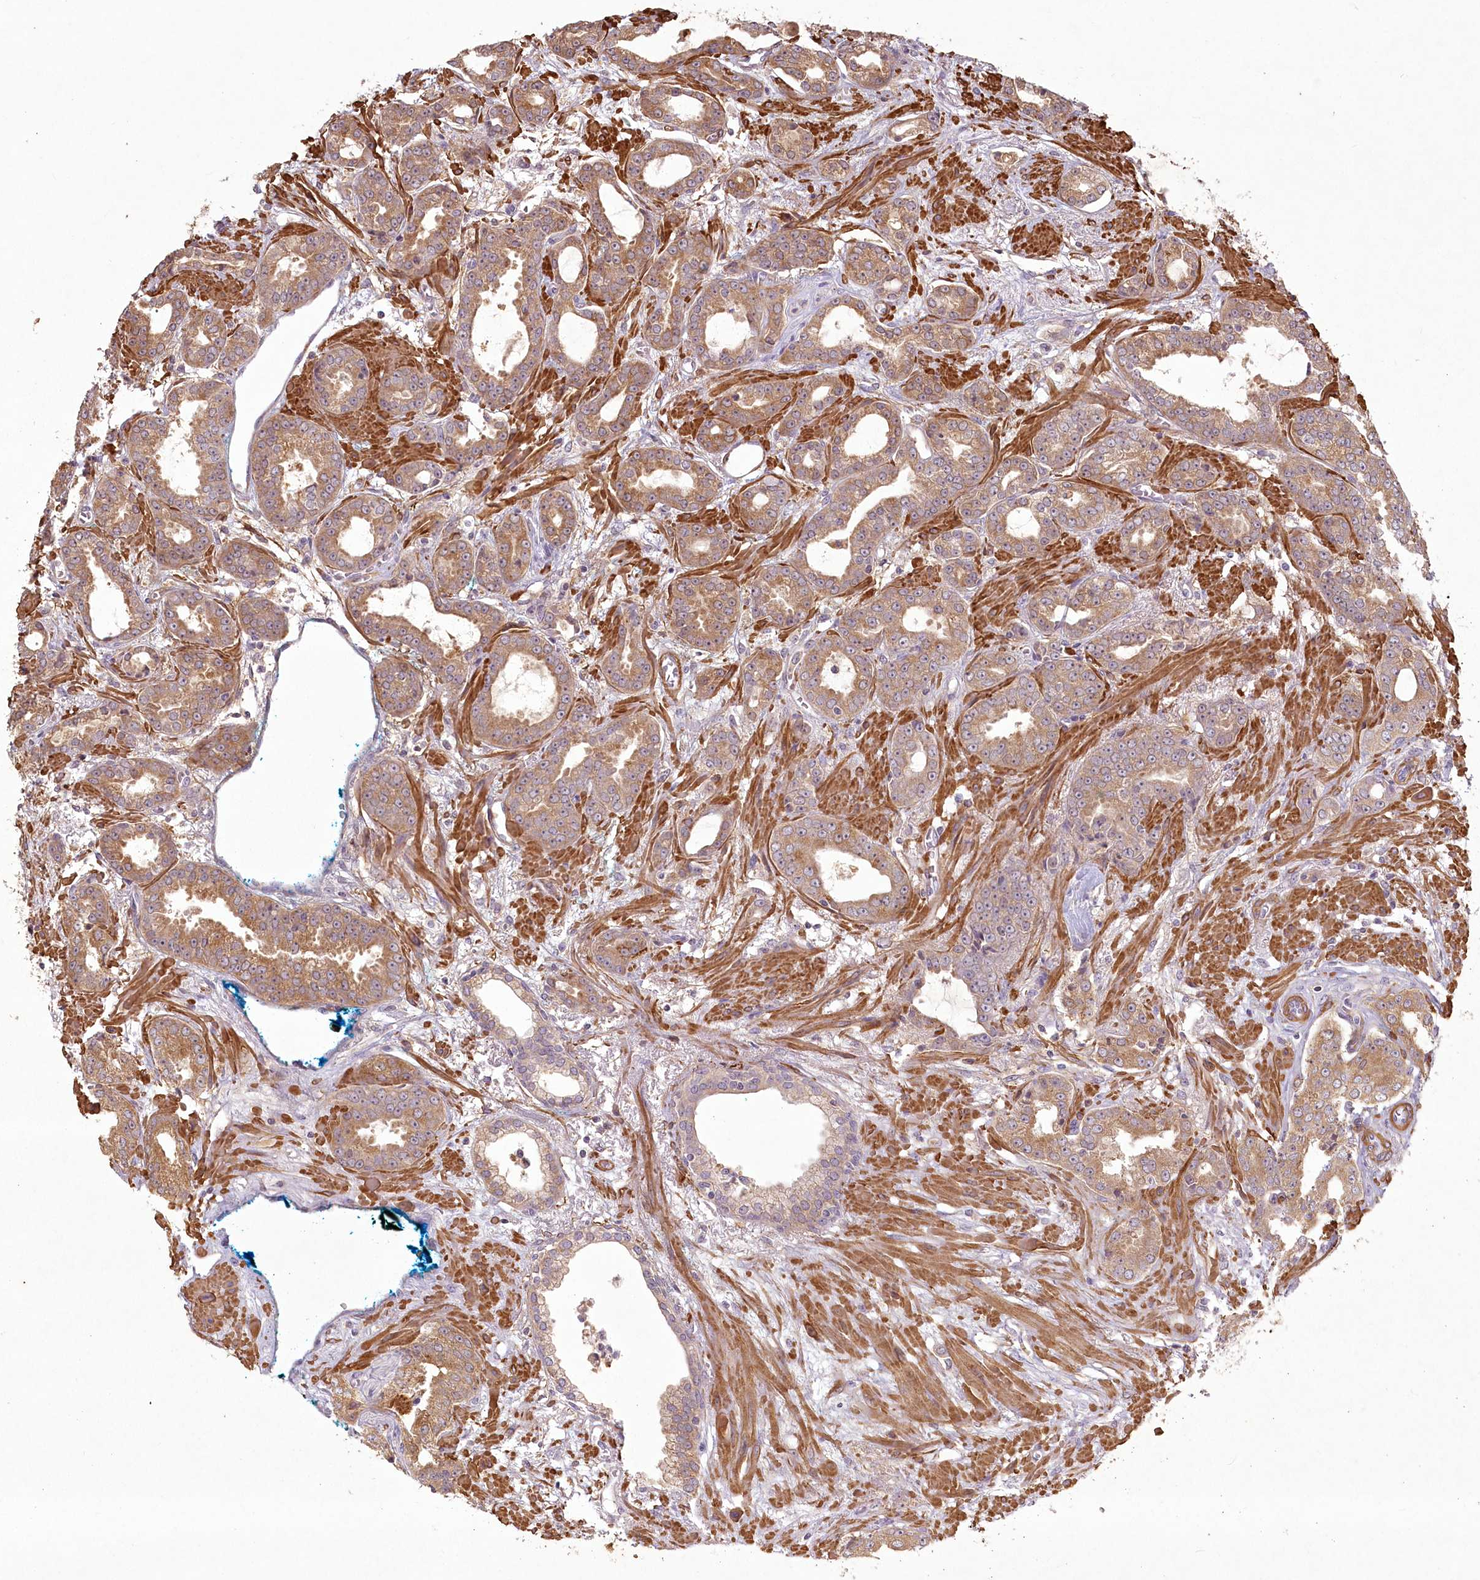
{"staining": {"intensity": "moderate", "quantity": ">75%", "location": "cytoplasmic/membranous"}, "tissue": "prostate cancer", "cell_type": "Tumor cells", "image_type": "cancer", "snomed": [{"axis": "morphology", "description": "Adenocarcinoma, High grade"}, {"axis": "topography", "description": "Prostate"}], "caption": "About >75% of tumor cells in human prostate cancer reveal moderate cytoplasmic/membranous protein positivity as visualized by brown immunohistochemical staining.", "gene": "INPP4B", "patient": {"sex": "male", "age": 71}}